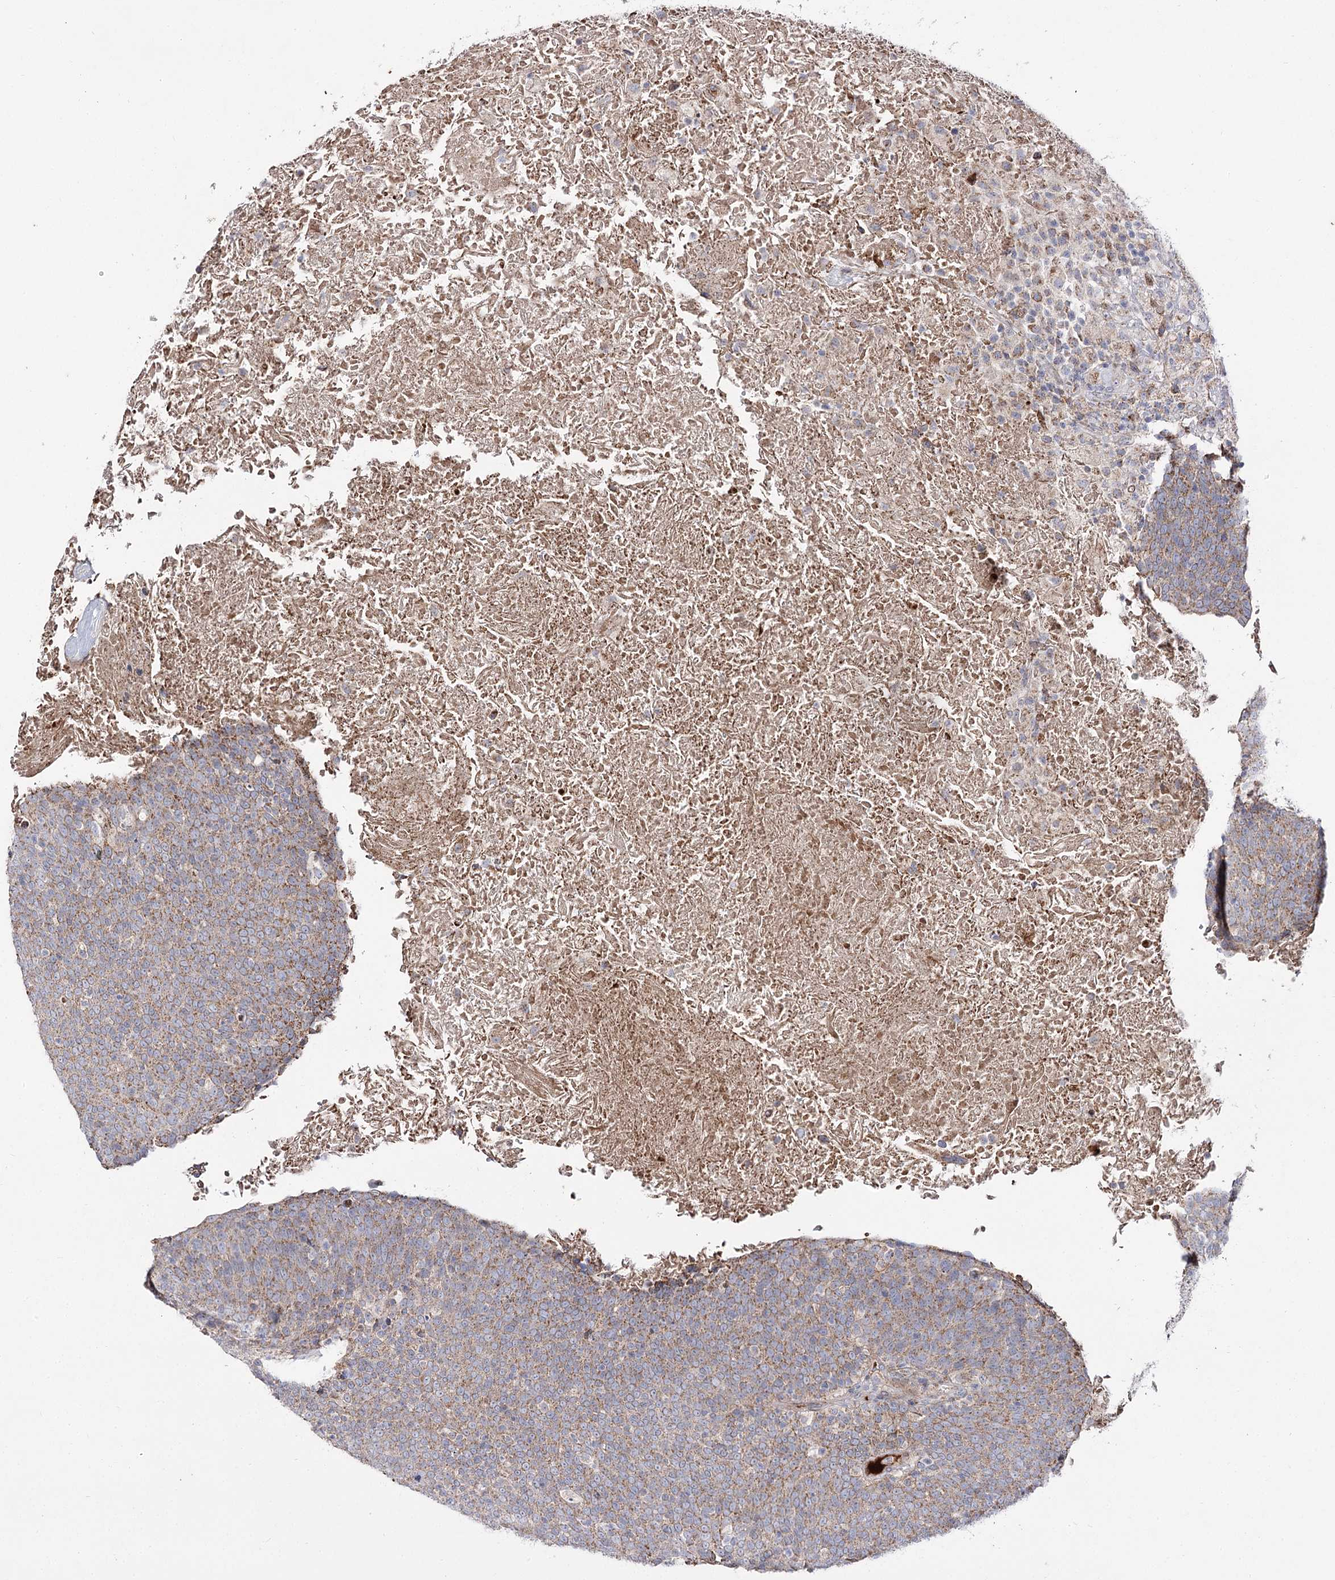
{"staining": {"intensity": "weak", "quantity": ">75%", "location": "cytoplasmic/membranous"}, "tissue": "head and neck cancer", "cell_type": "Tumor cells", "image_type": "cancer", "snomed": [{"axis": "morphology", "description": "Squamous cell carcinoma, NOS"}, {"axis": "morphology", "description": "Squamous cell carcinoma, metastatic, NOS"}, {"axis": "topography", "description": "Lymph node"}, {"axis": "topography", "description": "Head-Neck"}], "caption": "Protein staining by immunohistochemistry (IHC) reveals weak cytoplasmic/membranous staining in approximately >75% of tumor cells in squamous cell carcinoma (head and neck).", "gene": "C11orf80", "patient": {"sex": "male", "age": 62}}